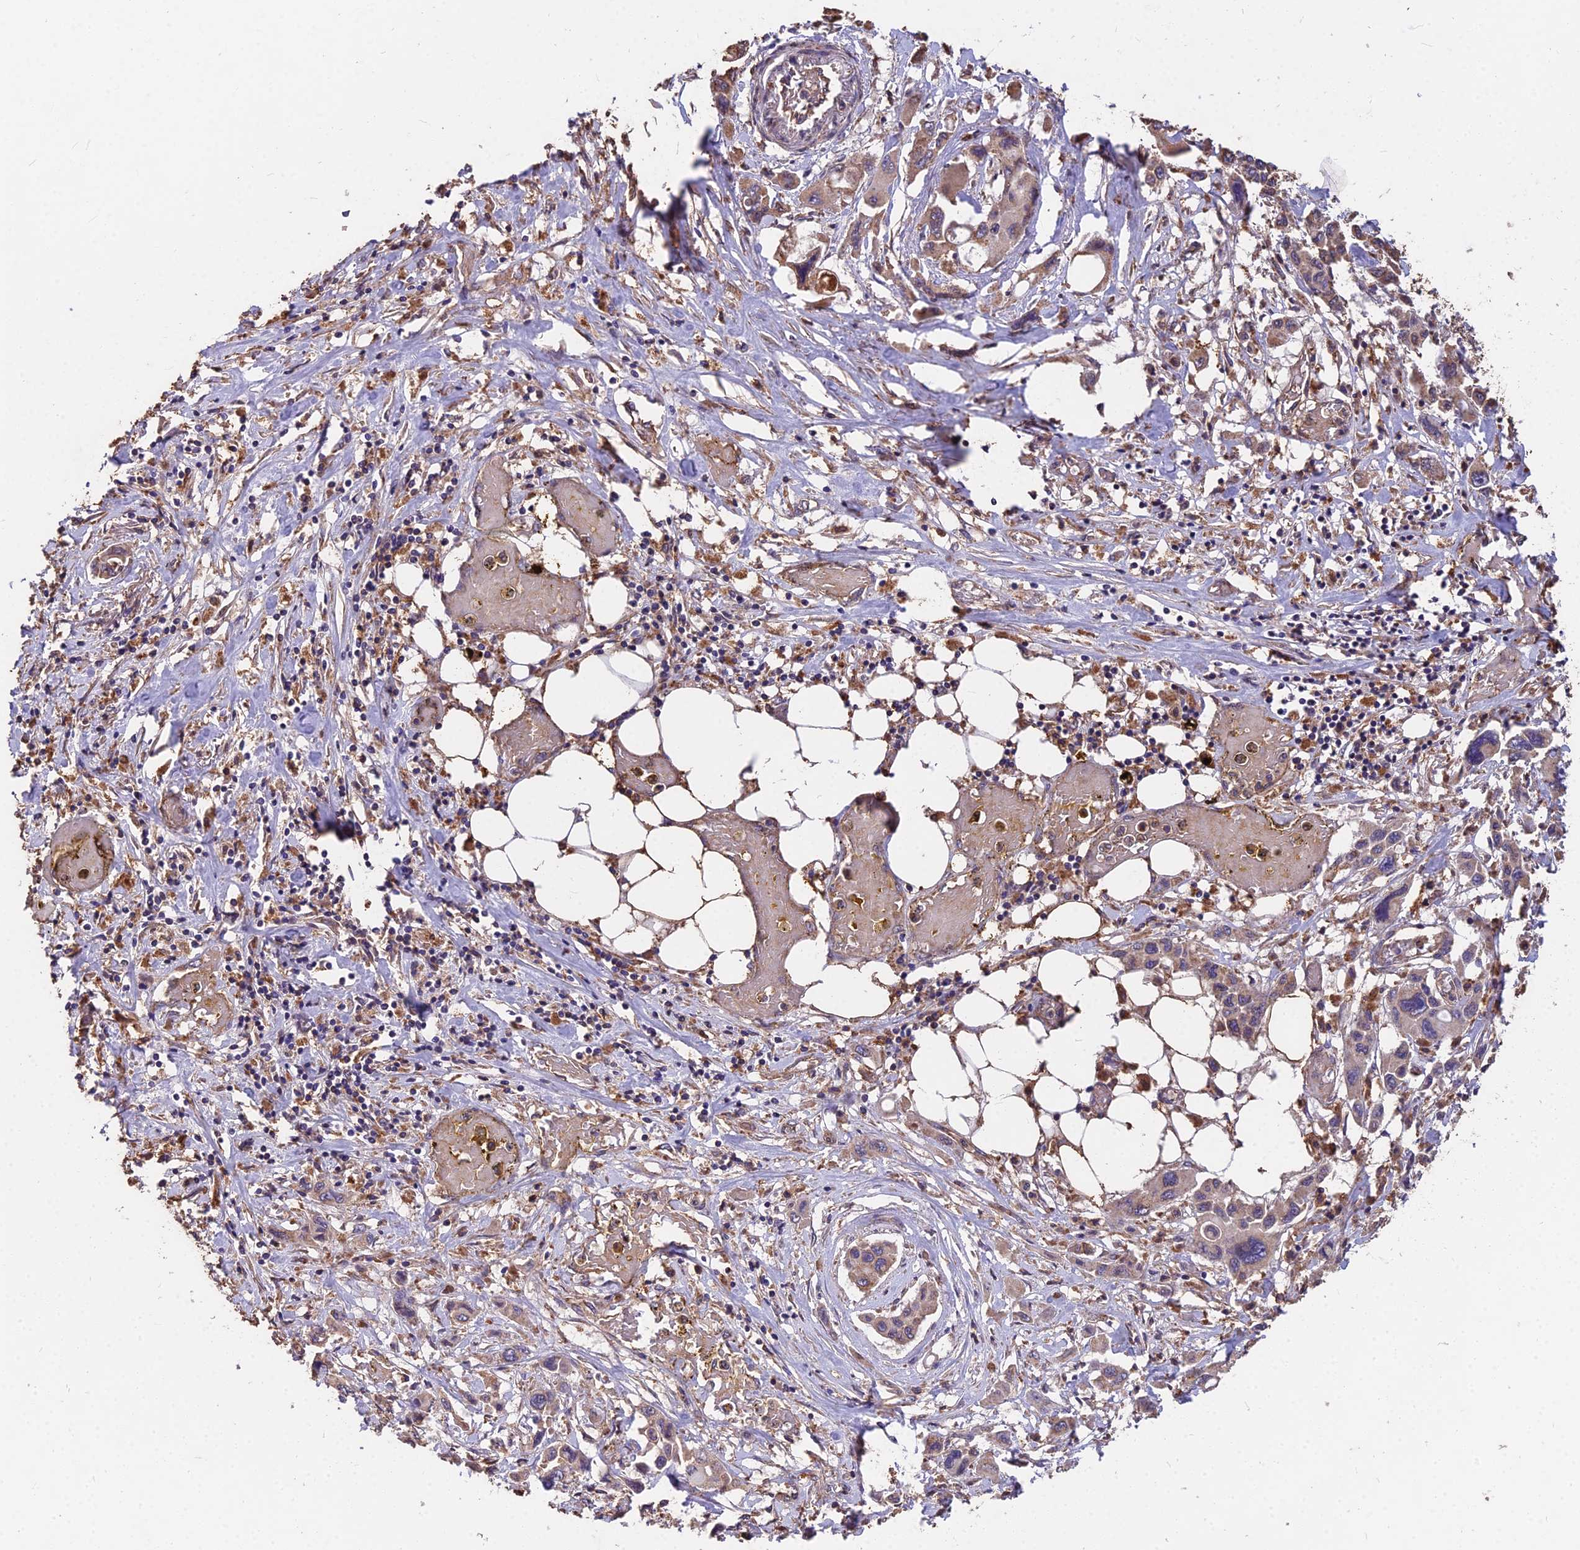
{"staining": {"intensity": "moderate", "quantity": "25%-75%", "location": "cytoplasmic/membranous"}, "tissue": "pancreatic cancer", "cell_type": "Tumor cells", "image_type": "cancer", "snomed": [{"axis": "morphology", "description": "Adenocarcinoma, NOS"}, {"axis": "topography", "description": "Pancreas"}], "caption": "Pancreatic cancer stained with IHC exhibits moderate cytoplasmic/membranous staining in about 25%-75% of tumor cells. The protein is stained brown, and the nuclei are stained in blue (DAB IHC with brightfield microscopy, high magnification).", "gene": "CEMIP2", "patient": {"sex": "male", "age": 92}}